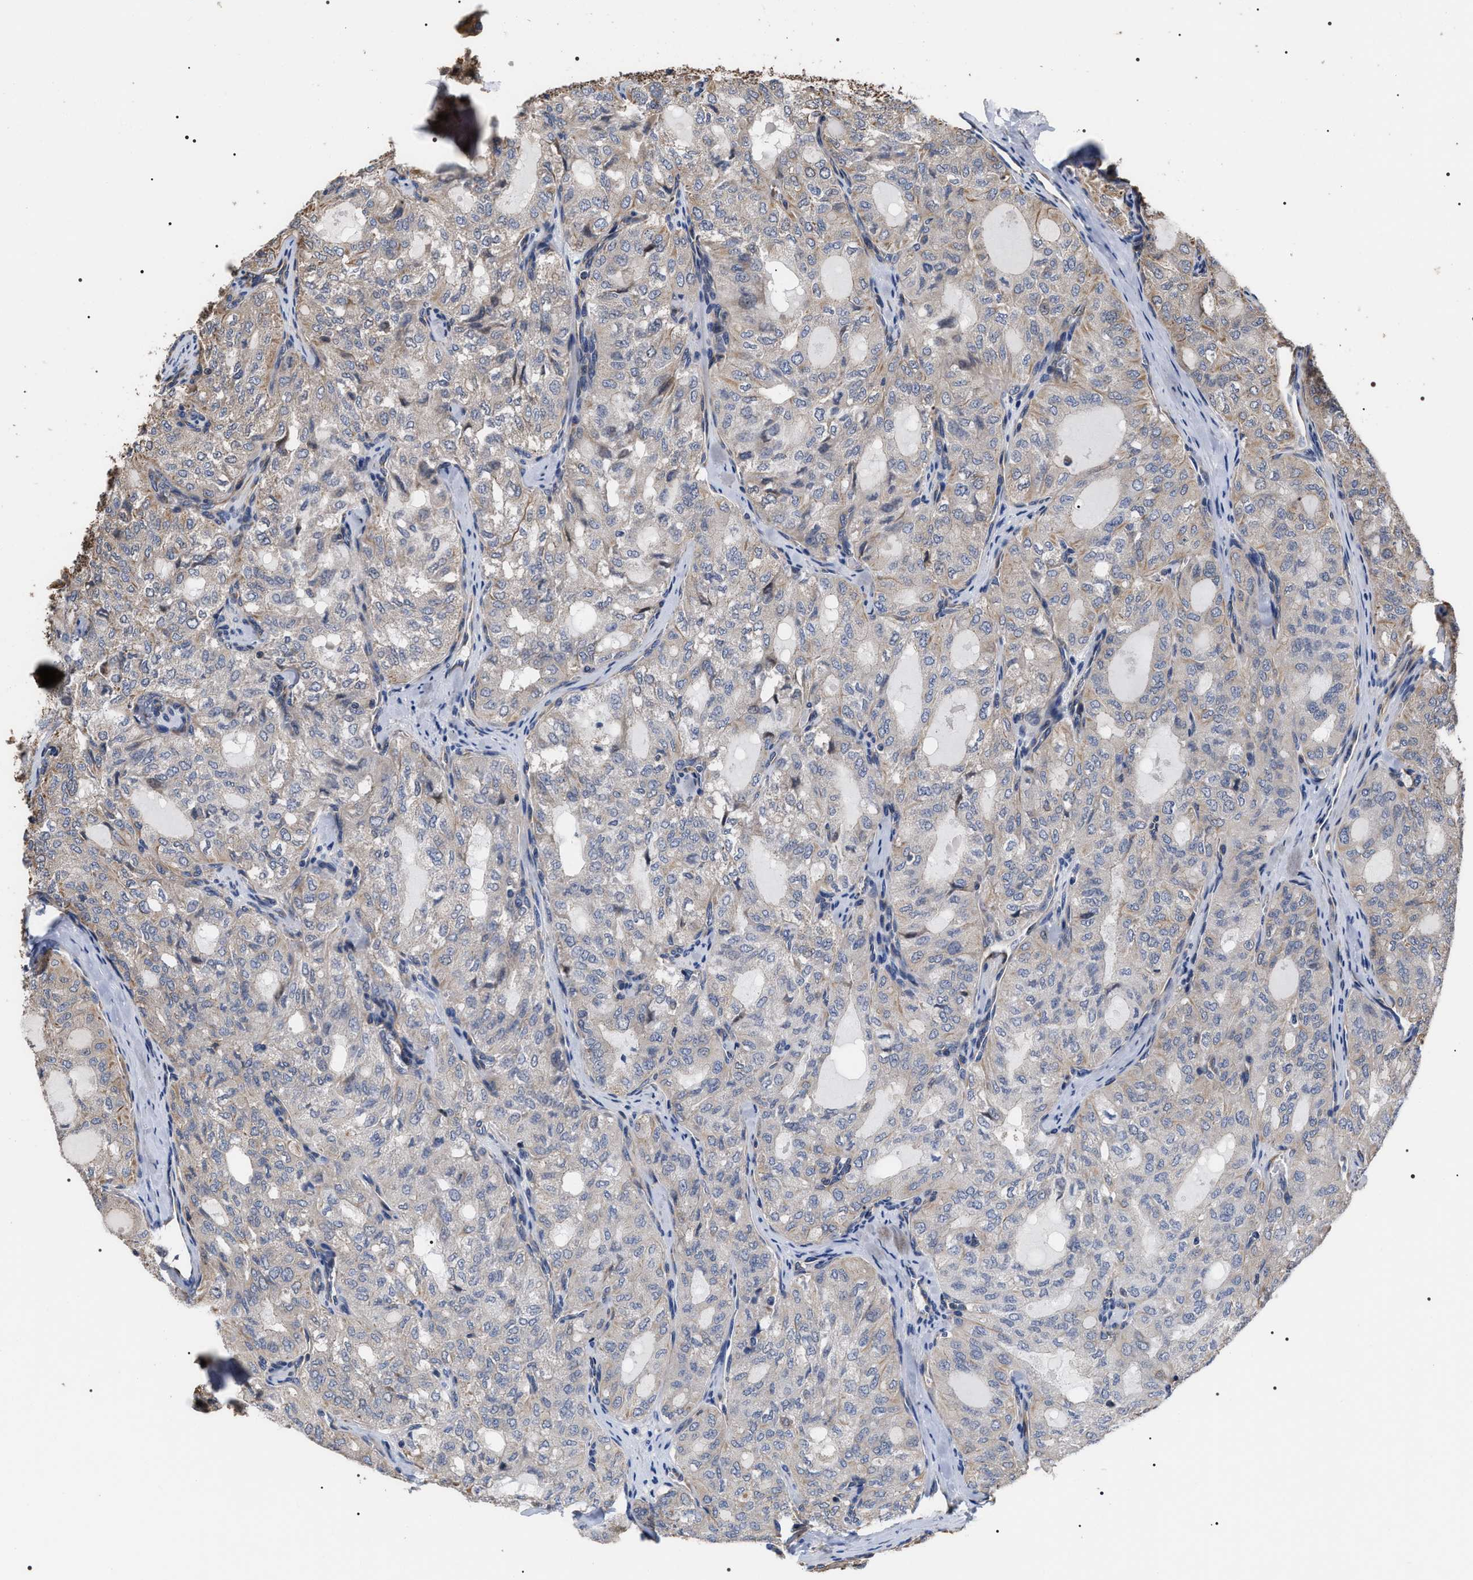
{"staining": {"intensity": "weak", "quantity": "25%-75%", "location": "cytoplasmic/membranous"}, "tissue": "thyroid cancer", "cell_type": "Tumor cells", "image_type": "cancer", "snomed": [{"axis": "morphology", "description": "Follicular adenoma carcinoma, NOS"}, {"axis": "topography", "description": "Thyroid gland"}], "caption": "Immunohistochemical staining of thyroid cancer (follicular adenoma carcinoma) demonstrates low levels of weak cytoplasmic/membranous positivity in about 25%-75% of tumor cells. Using DAB (brown) and hematoxylin (blue) stains, captured at high magnification using brightfield microscopy.", "gene": "TSPAN33", "patient": {"sex": "male", "age": 75}}